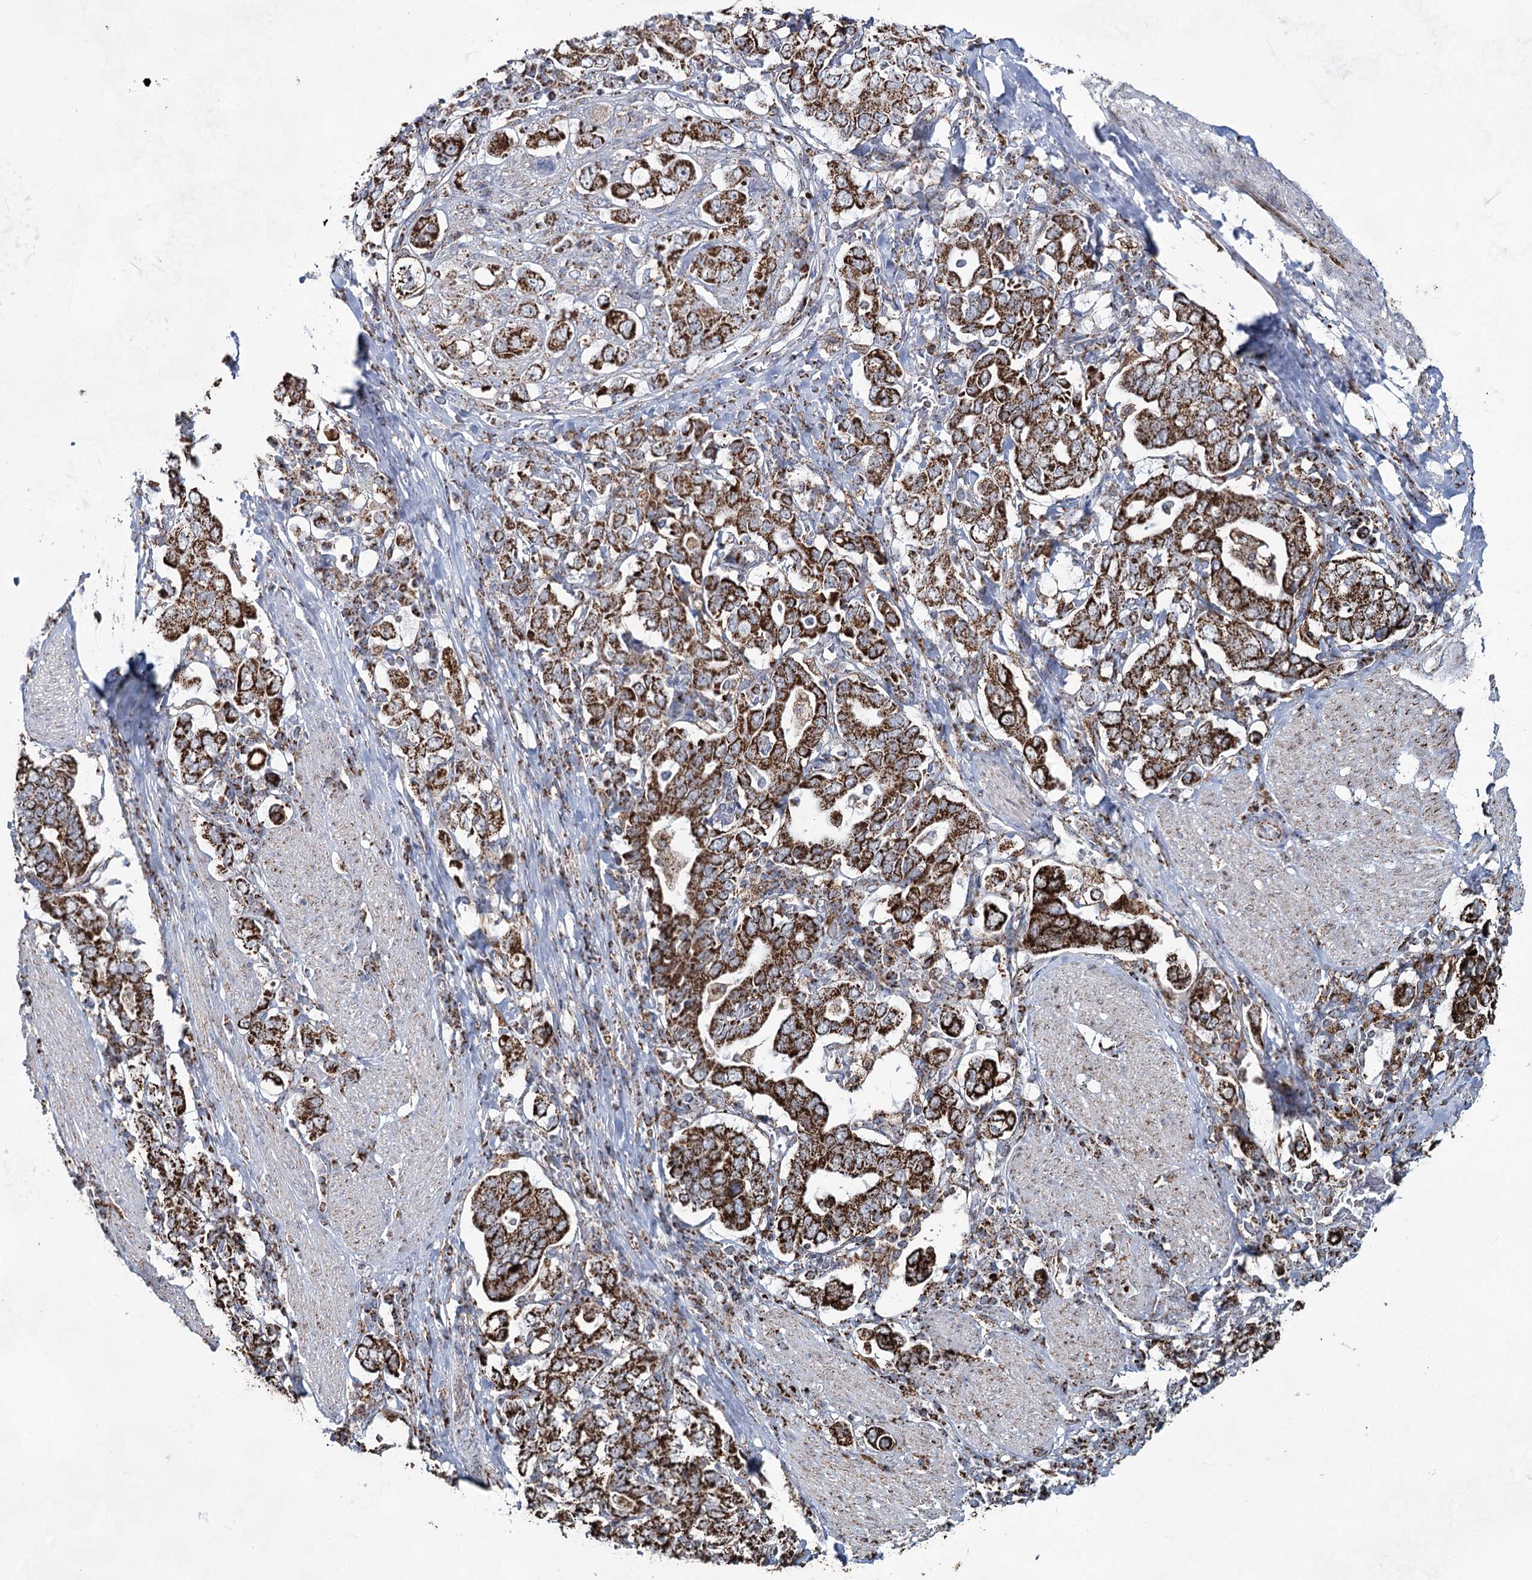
{"staining": {"intensity": "strong", "quantity": ">75%", "location": "cytoplasmic/membranous"}, "tissue": "stomach cancer", "cell_type": "Tumor cells", "image_type": "cancer", "snomed": [{"axis": "morphology", "description": "Adenocarcinoma, NOS"}, {"axis": "topography", "description": "Stomach, upper"}], "caption": "Immunohistochemical staining of human adenocarcinoma (stomach) demonstrates high levels of strong cytoplasmic/membranous protein positivity in about >75% of tumor cells. The staining is performed using DAB brown chromogen to label protein expression. The nuclei are counter-stained blue using hematoxylin.", "gene": "CWF19L1", "patient": {"sex": "male", "age": 62}}